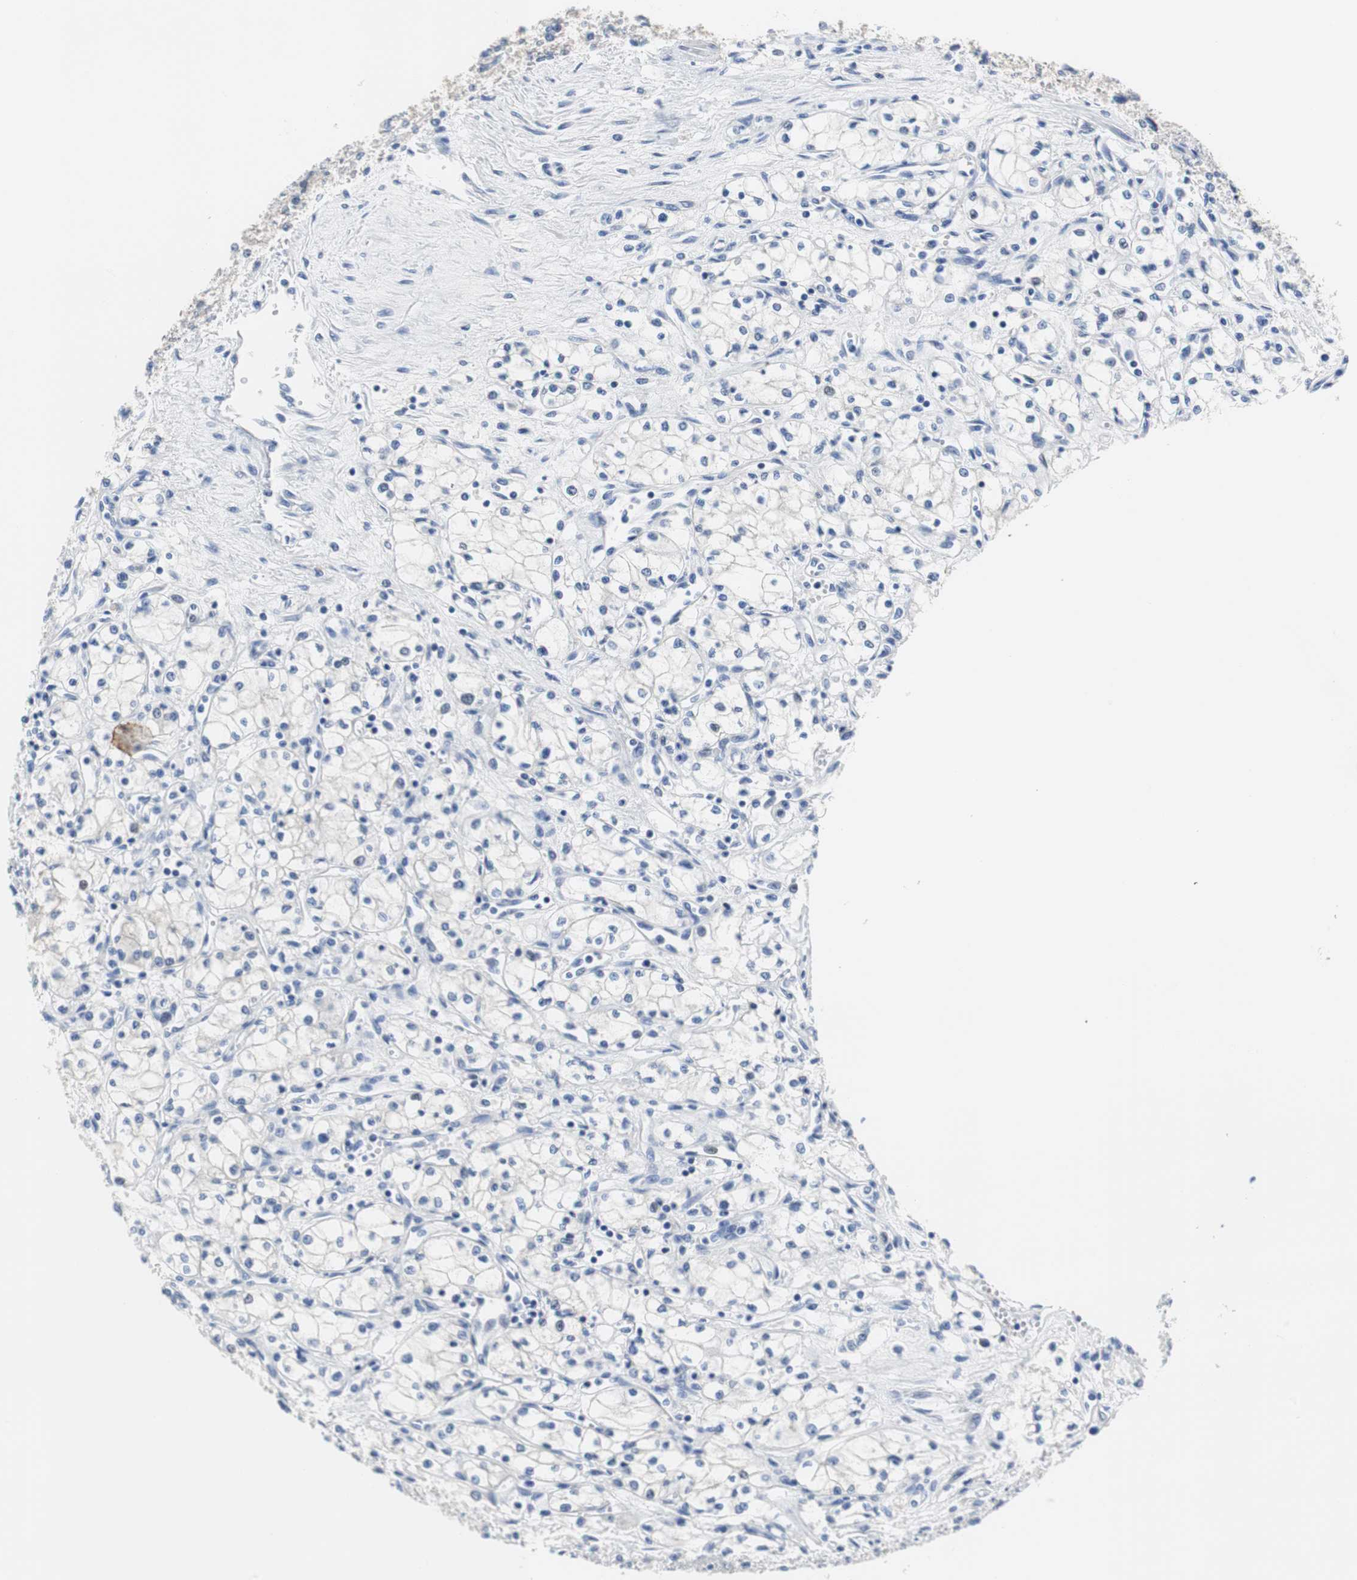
{"staining": {"intensity": "negative", "quantity": "none", "location": "none"}, "tissue": "renal cancer", "cell_type": "Tumor cells", "image_type": "cancer", "snomed": [{"axis": "morphology", "description": "Normal tissue, NOS"}, {"axis": "morphology", "description": "Adenocarcinoma, NOS"}, {"axis": "topography", "description": "Kidney"}], "caption": "Renal adenocarcinoma was stained to show a protein in brown. There is no significant staining in tumor cells.", "gene": "PCK1", "patient": {"sex": "male", "age": 59}}